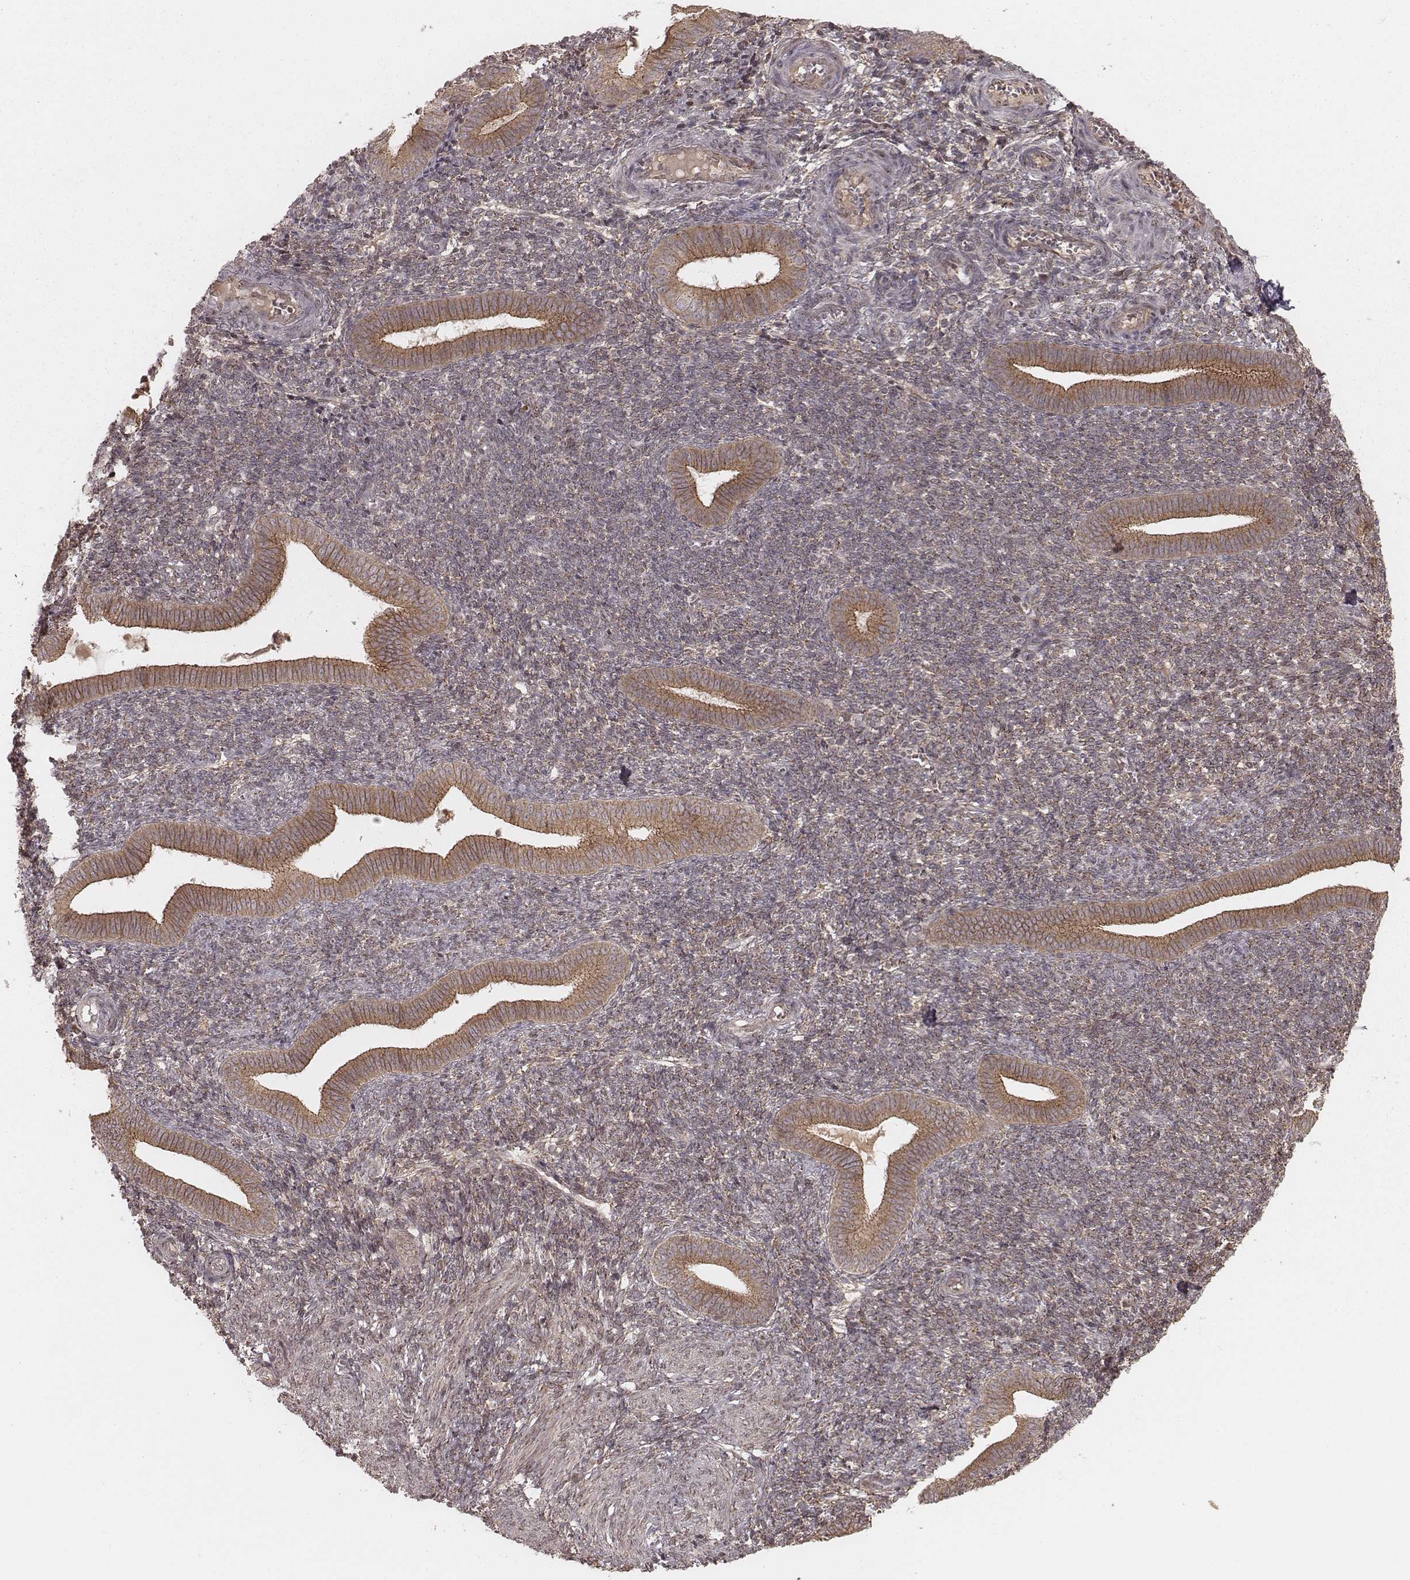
{"staining": {"intensity": "weak", "quantity": ">75%", "location": "cytoplasmic/membranous"}, "tissue": "endometrium", "cell_type": "Cells in endometrial stroma", "image_type": "normal", "snomed": [{"axis": "morphology", "description": "Normal tissue, NOS"}, {"axis": "topography", "description": "Endometrium"}], "caption": "This histopathology image exhibits immunohistochemistry (IHC) staining of benign endometrium, with low weak cytoplasmic/membranous expression in about >75% of cells in endometrial stroma.", "gene": "MYO19", "patient": {"sex": "female", "age": 25}}